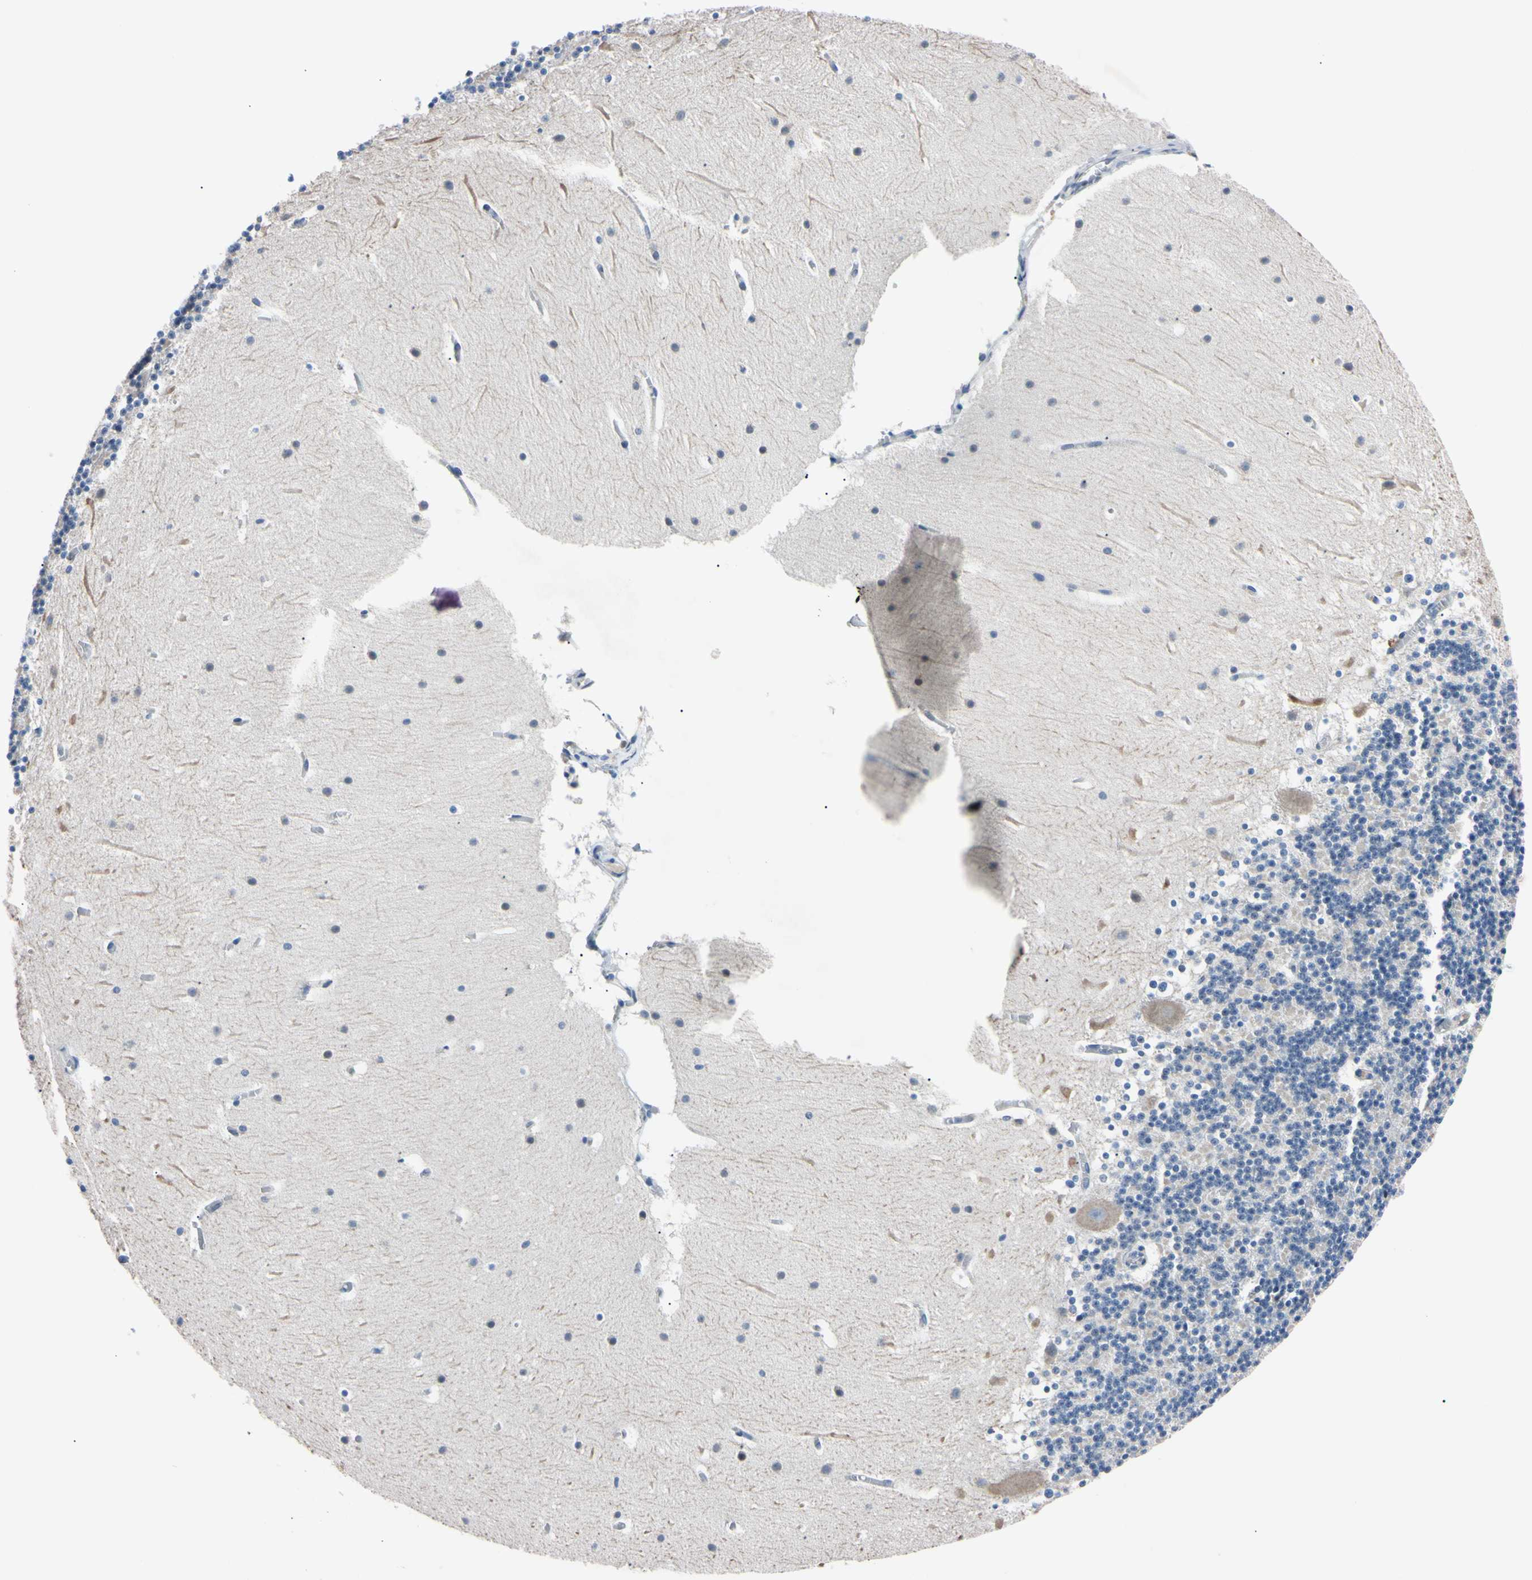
{"staining": {"intensity": "negative", "quantity": "none", "location": "none"}, "tissue": "cerebellum", "cell_type": "Cells in granular layer", "image_type": "normal", "snomed": [{"axis": "morphology", "description": "Normal tissue, NOS"}, {"axis": "topography", "description": "Cerebellum"}], "caption": "This histopathology image is of normal cerebellum stained with immunohistochemistry to label a protein in brown with the nuclei are counter-stained blue. There is no expression in cells in granular layer.", "gene": "PNKD", "patient": {"sex": "male", "age": 45}}